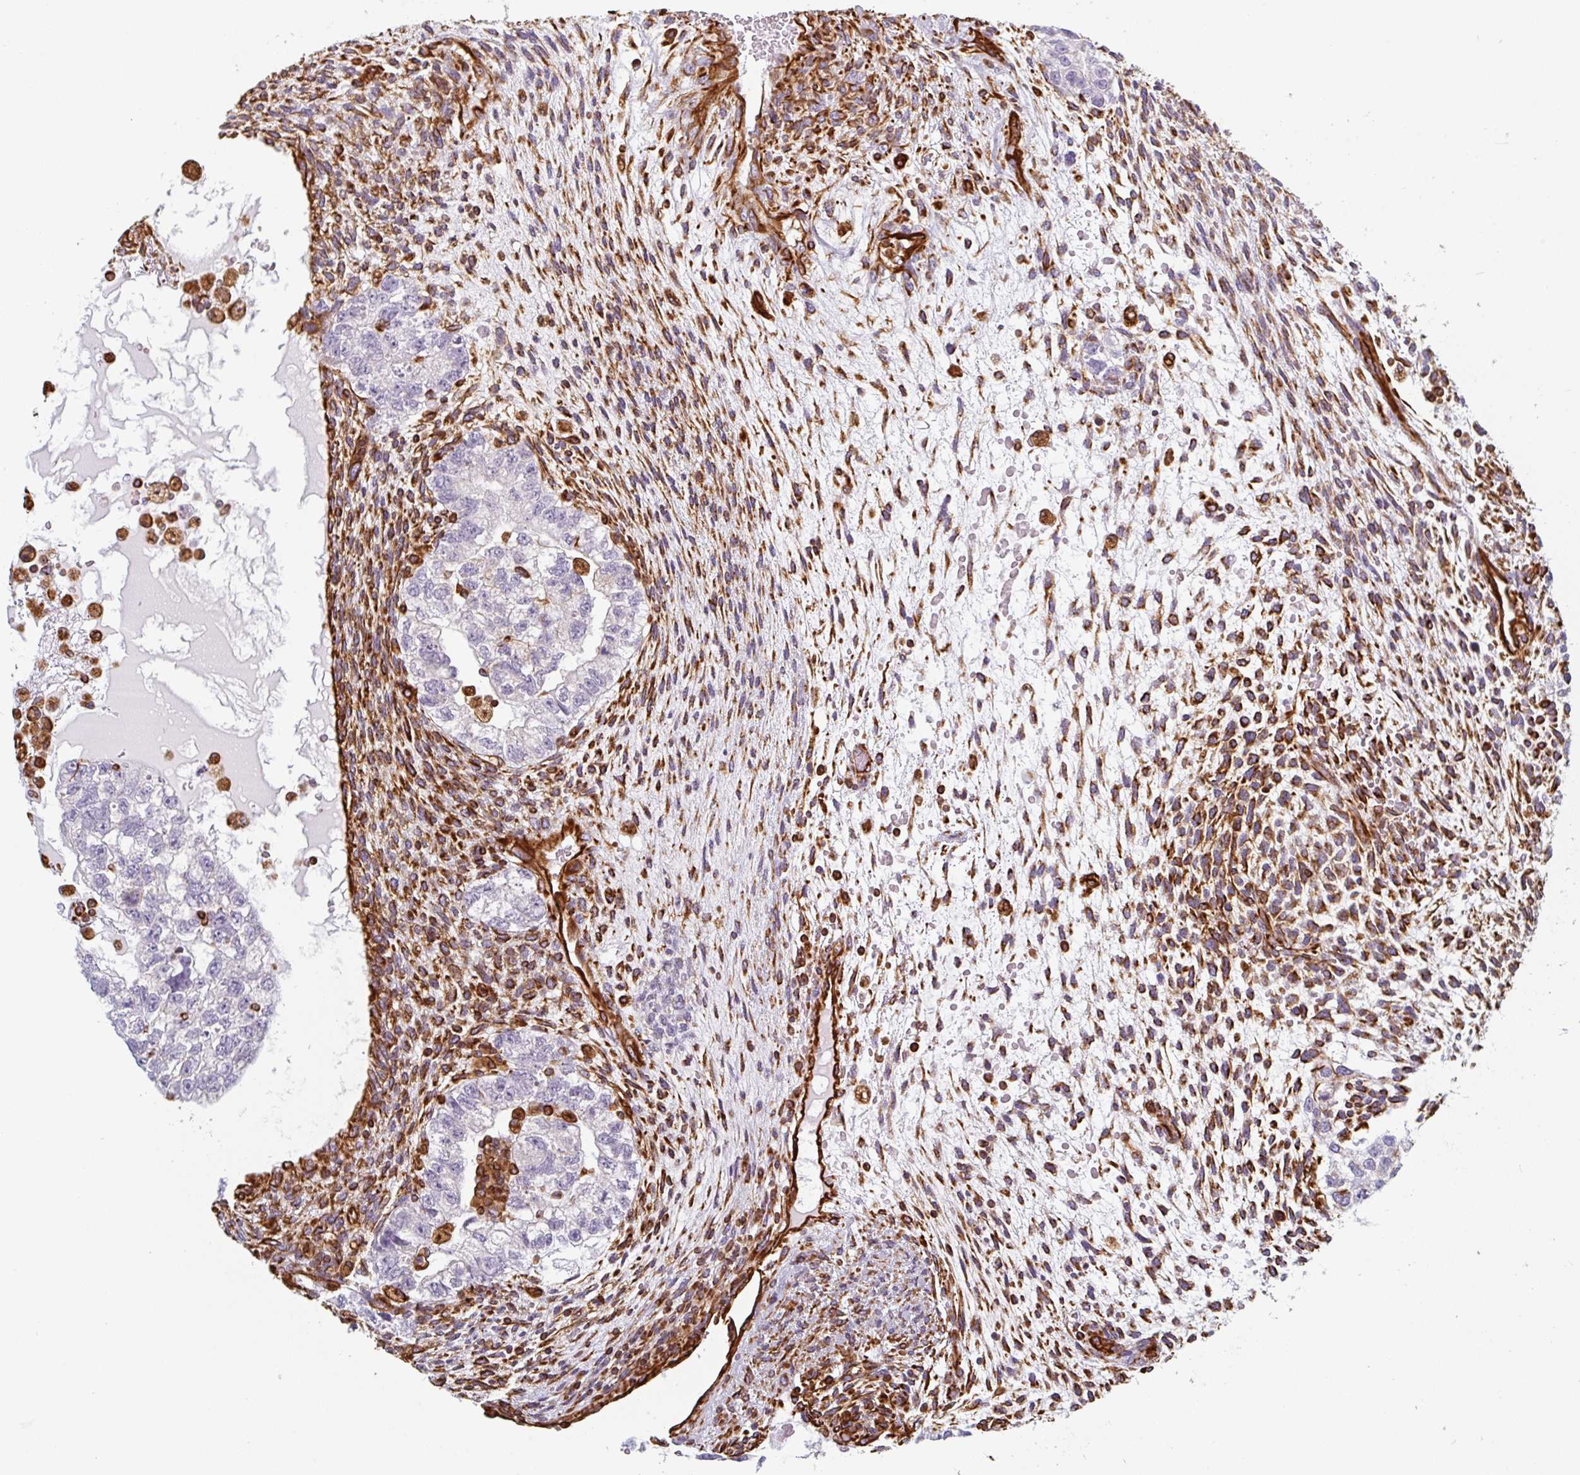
{"staining": {"intensity": "negative", "quantity": "none", "location": "none"}, "tissue": "testis cancer", "cell_type": "Tumor cells", "image_type": "cancer", "snomed": [{"axis": "morphology", "description": "Normal tissue, NOS"}, {"axis": "morphology", "description": "Carcinoma, Embryonal, NOS"}, {"axis": "topography", "description": "Testis"}], "caption": "The histopathology image exhibits no staining of tumor cells in testis cancer. (Immunohistochemistry (ihc), brightfield microscopy, high magnification).", "gene": "PPFIA1", "patient": {"sex": "male", "age": 36}}